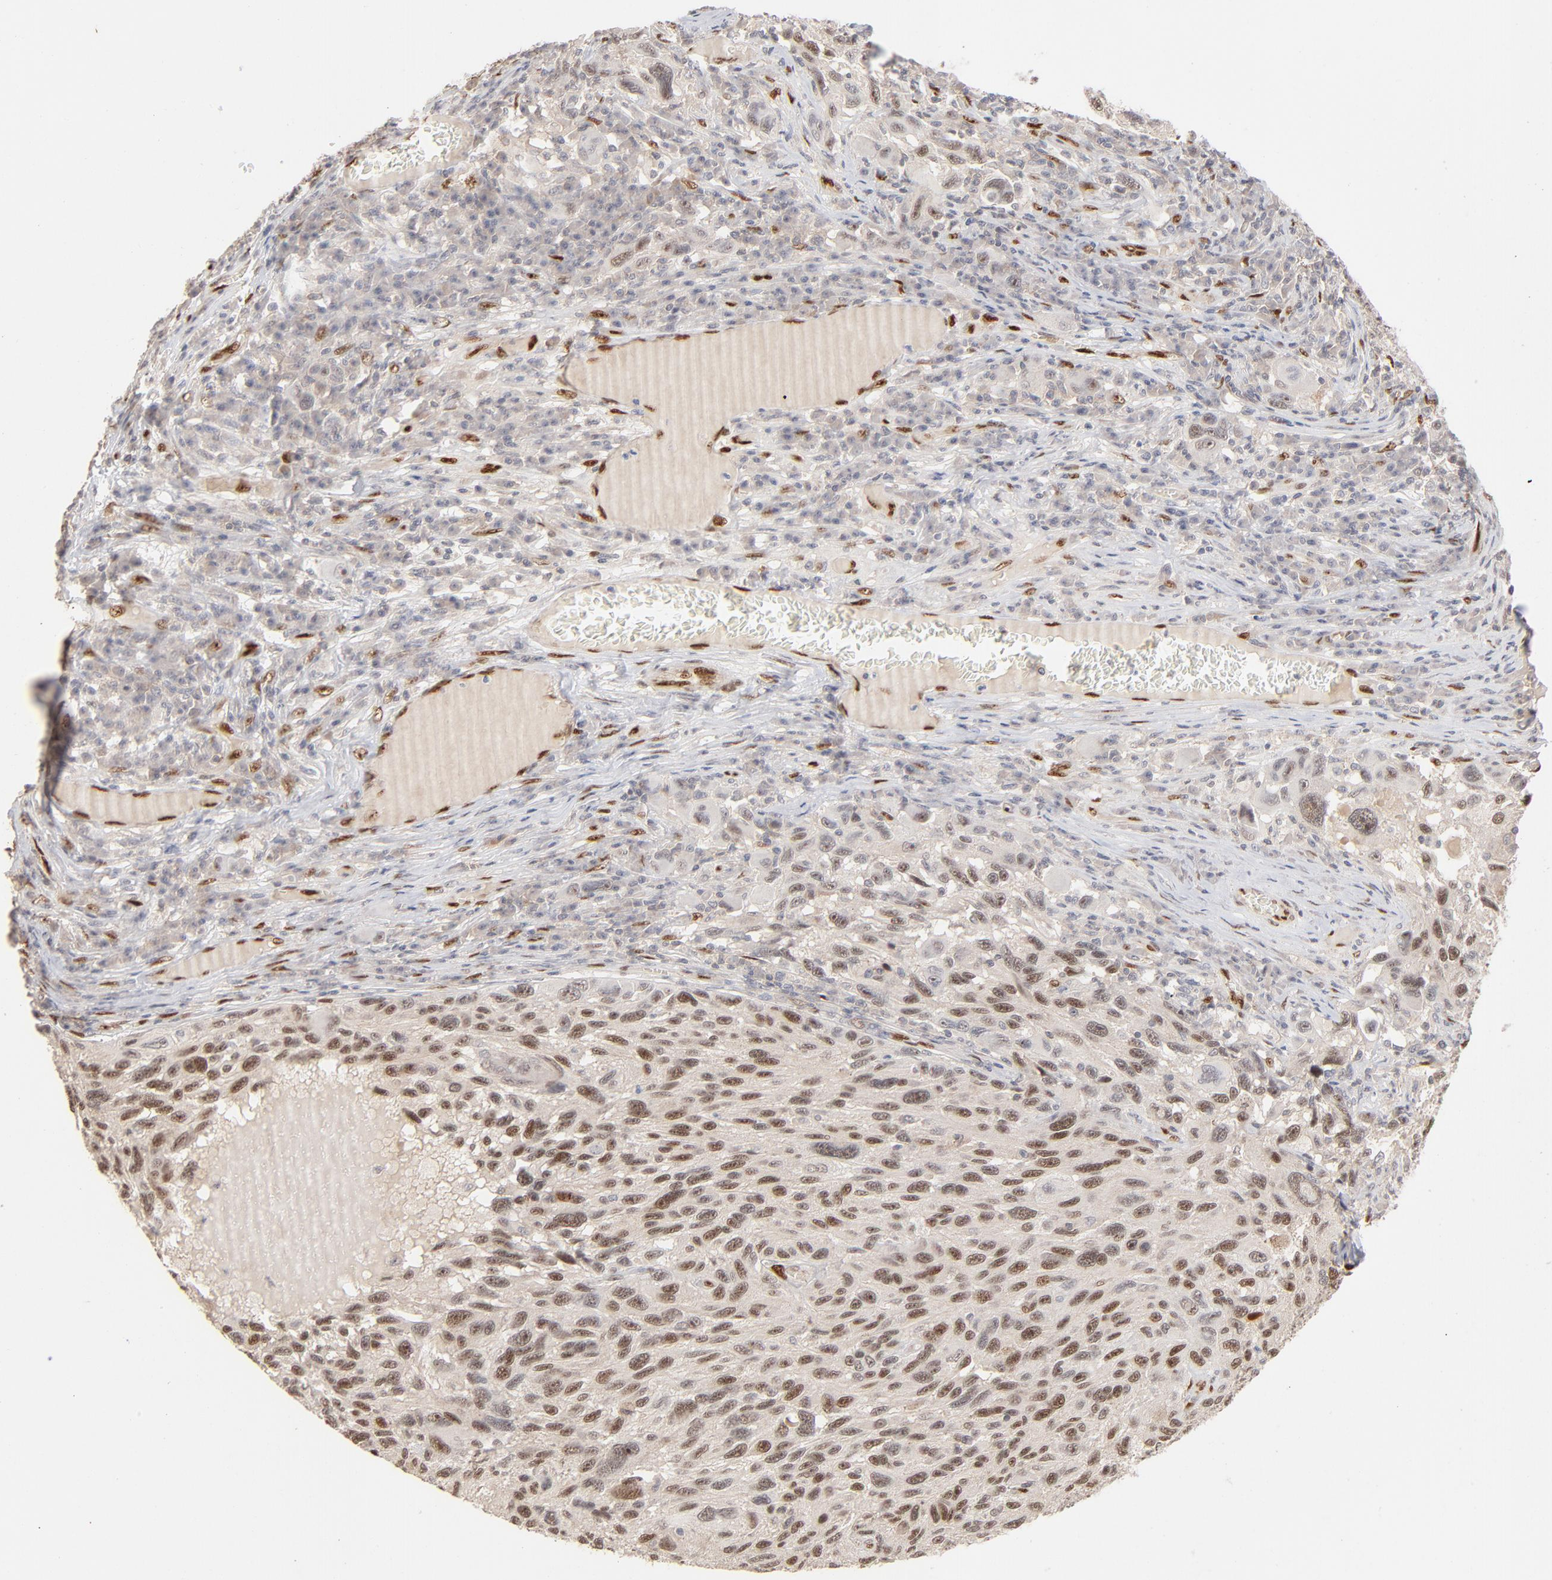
{"staining": {"intensity": "moderate", "quantity": ">75%", "location": "nuclear"}, "tissue": "melanoma", "cell_type": "Tumor cells", "image_type": "cancer", "snomed": [{"axis": "morphology", "description": "Malignant melanoma, NOS"}, {"axis": "topography", "description": "Skin"}], "caption": "A photomicrograph of melanoma stained for a protein shows moderate nuclear brown staining in tumor cells.", "gene": "NFIB", "patient": {"sex": "male", "age": 53}}